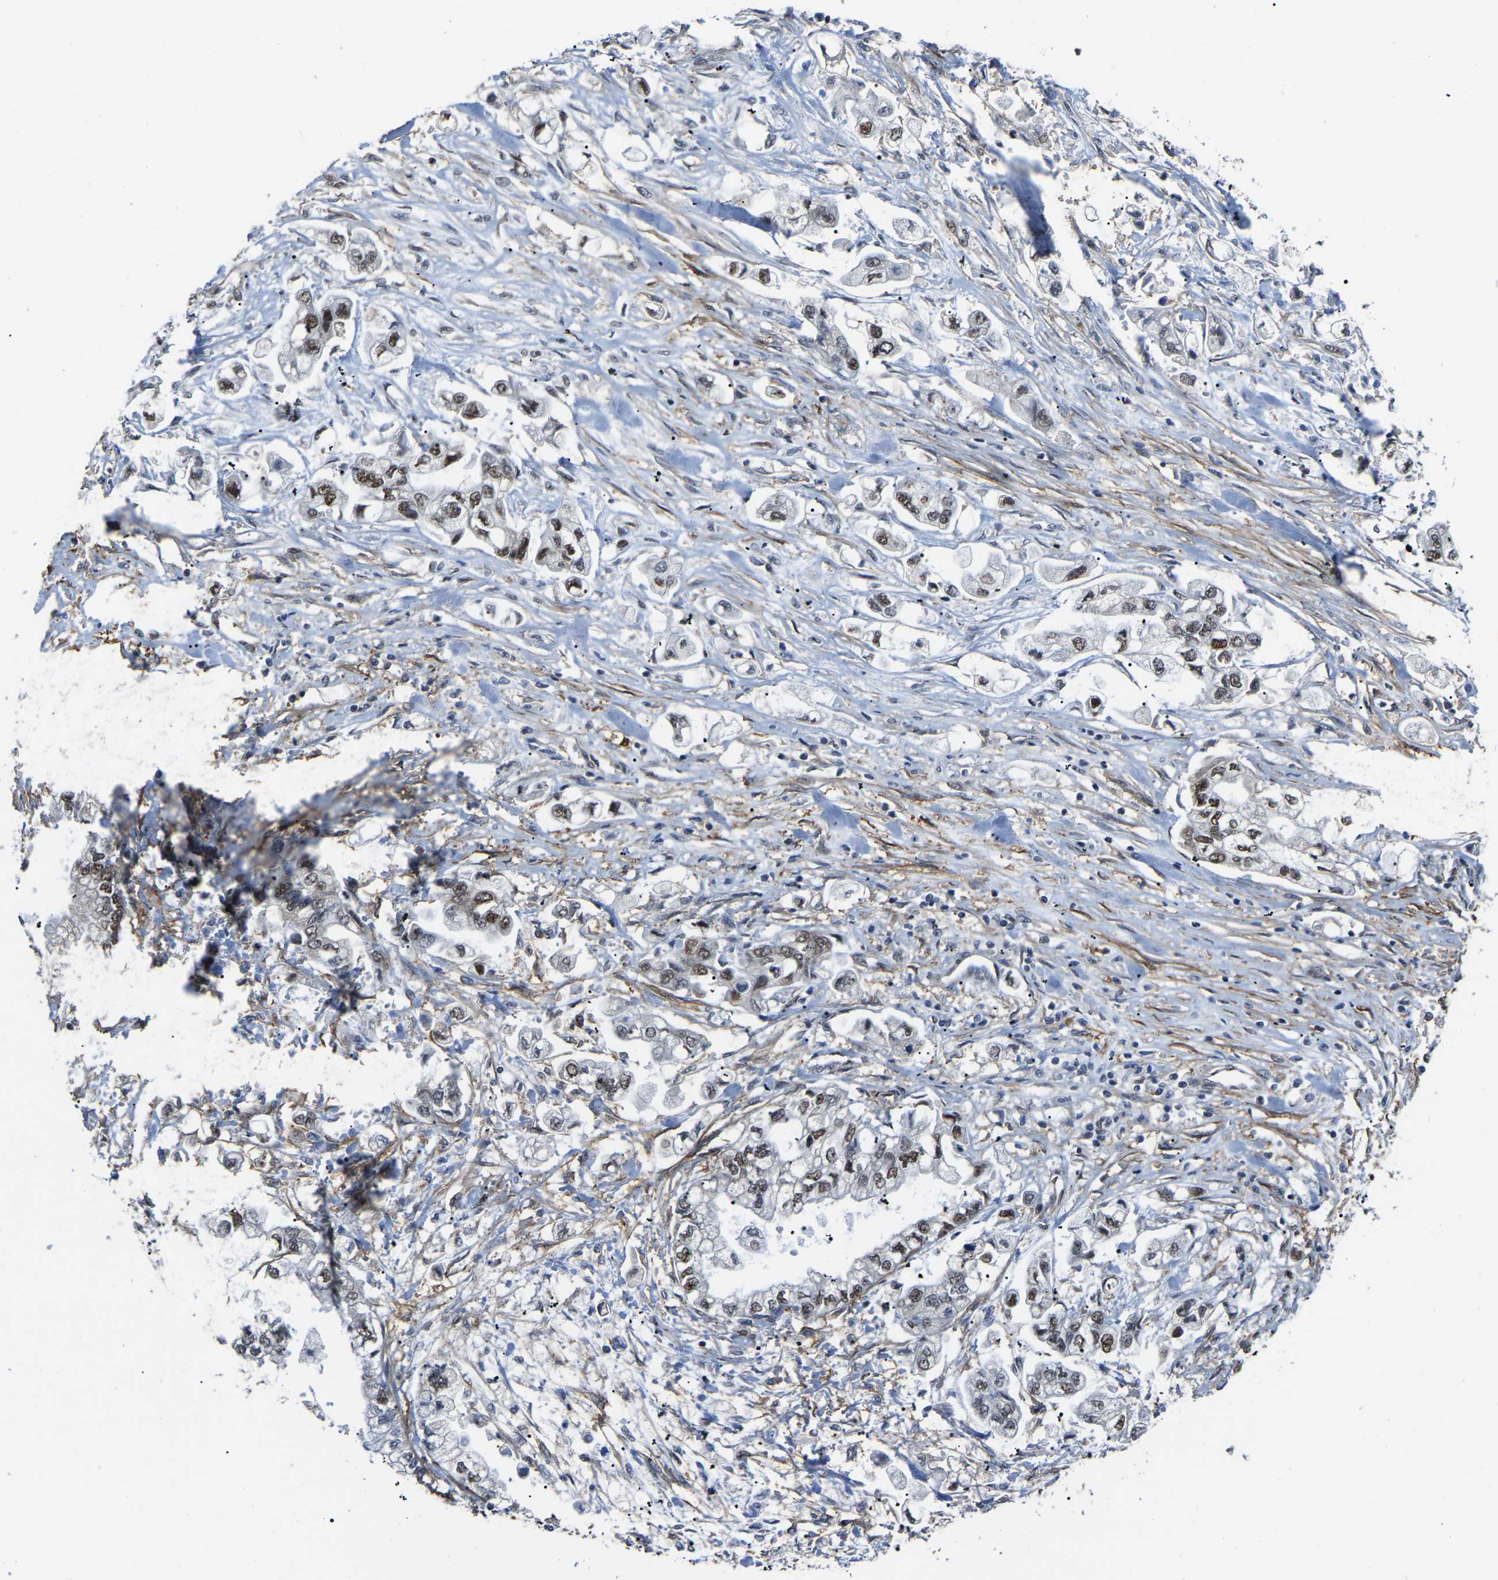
{"staining": {"intensity": "moderate", "quantity": "25%-75%", "location": "nuclear"}, "tissue": "stomach cancer", "cell_type": "Tumor cells", "image_type": "cancer", "snomed": [{"axis": "morphology", "description": "Normal tissue, NOS"}, {"axis": "morphology", "description": "Adenocarcinoma, NOS"}, {"axis": "topography", "description": "Stomach"}], "caption": "Approximately 25%-75% of tumor cells in human stomach adenocarcinoma exhibit moderate nuclear protein positivity as visualized by brown immunohistochemical staining.", "gene": "DDX5", "patient": {"sex": "male", "age": 62}}